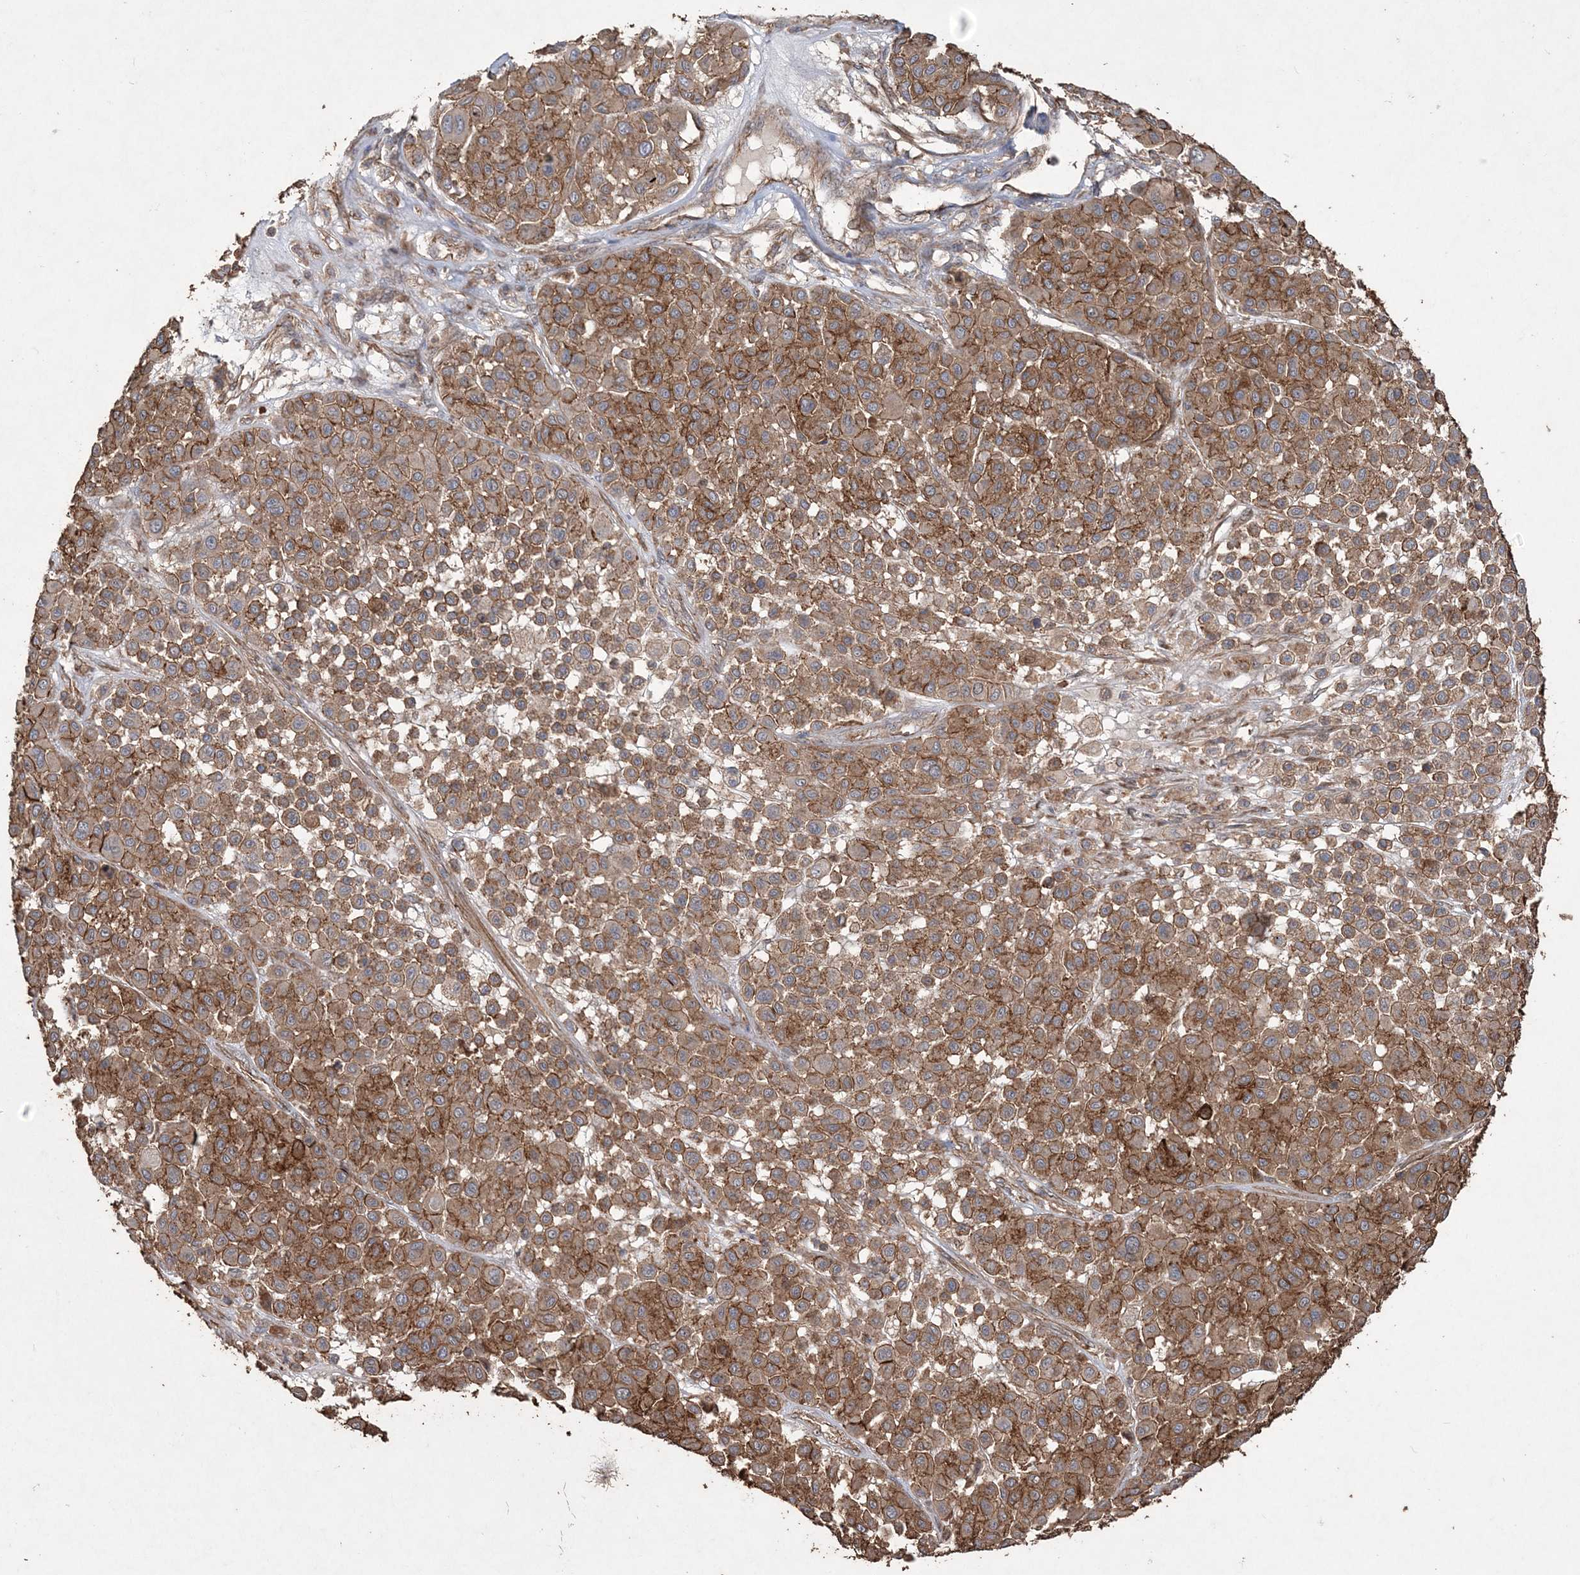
{"staining": {"intensity": "moderate", "quantity": ">75%", "location": "cytoplasmic/membranous"}, "tissue": "melanoma", "cell_type": "Tumor cells", "image_type": "cancer", "snomed": [{"axis": "morphology", "description": "Malignant melanoma, Metastatic site"}, {"axis": "topography", "description": "Soft tissue"}], "caption": "Malignant melanoma (metastatic site) stained for a protein displays moderate cytoplasmic/membranous positivity in tumor cells. The protein of interest is shown in brown color, while the nuclei are stained blue.", "gene": "TTC7A", "patient": {"sex": "male", "age": 41}}